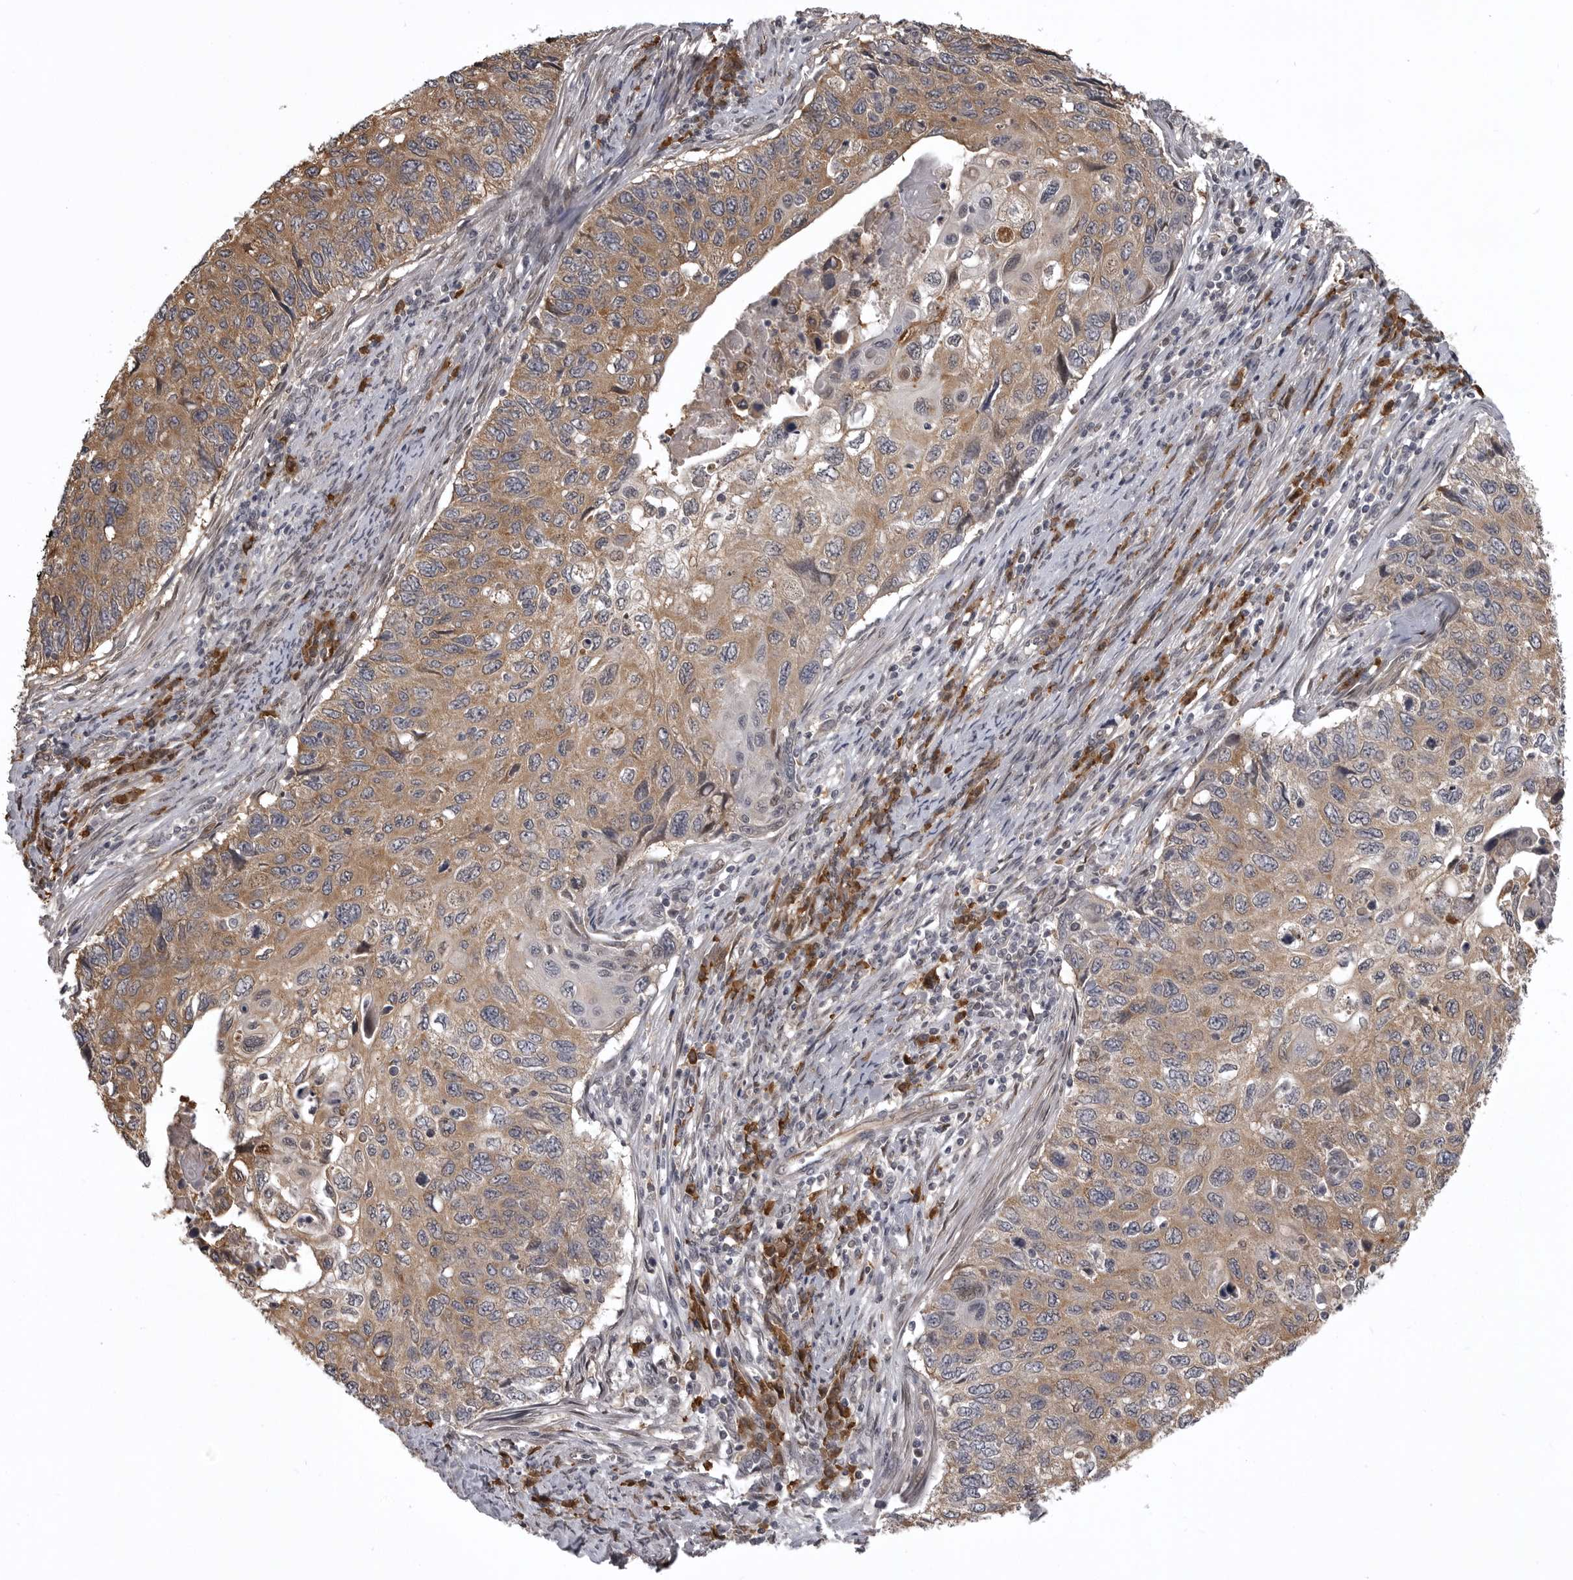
{"staining": {"intensity": "moderate", "quantity": ">75%", "location": "cytoplasmic/membranous"}, "tissue": "cervical cancer", "cell_type": "Tumor cells", "image_type": "cancer", "snomed": [{"axis": "morphology", "description": "Squamous cell carcinoma, NOS"}, {"axis": "topography", "description": "Cervix"}], "caption": "Immunohistochemical staining of human cervical squamous cell carcinoma demonstrates medium levels of moderate cytoplasmic/membranous expression in approximately >75% of tumor cells.", "gene": "SNX16", "patient": {"sex": "female", "age": 70}}